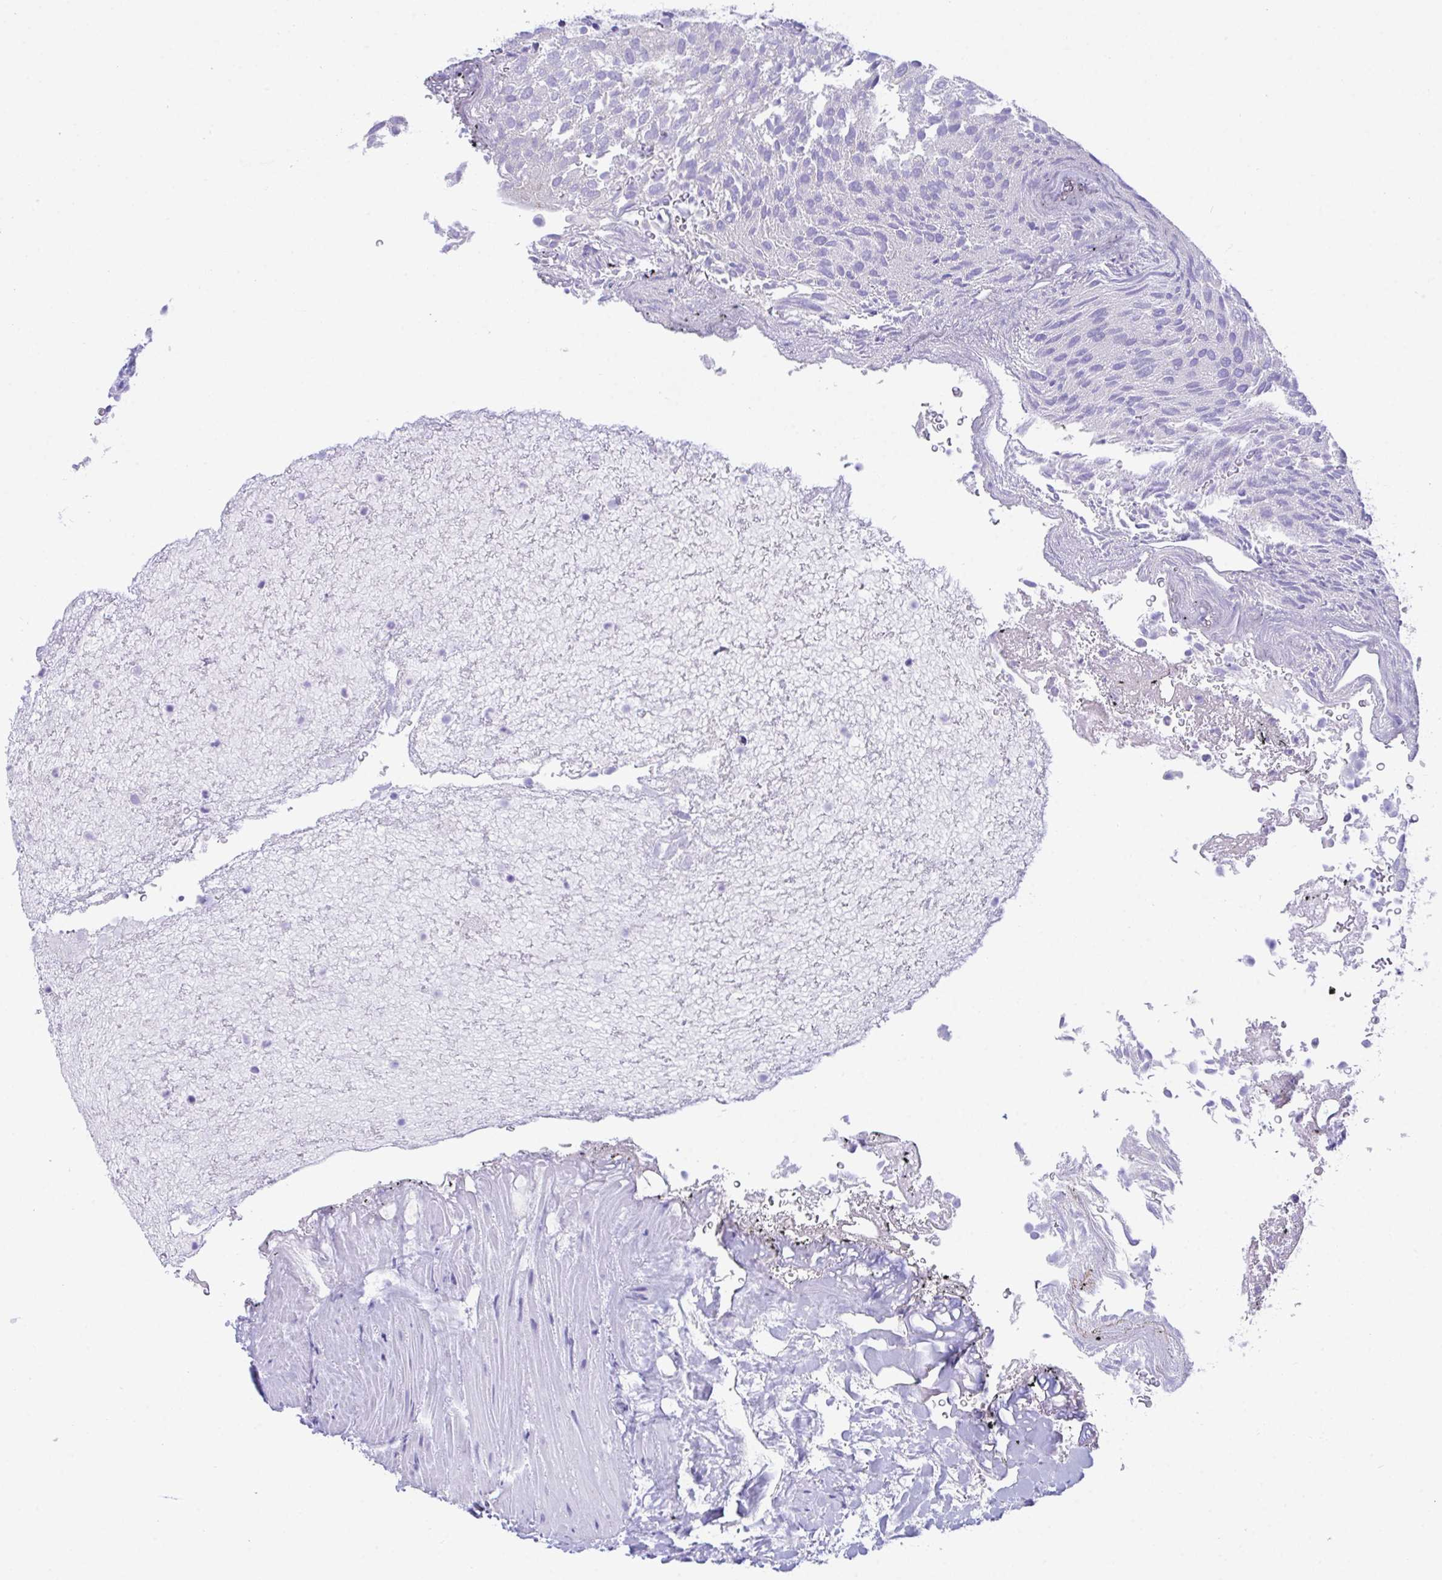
{"staining": {"intensity": "negative", "quantity": "none", "location": "none"}, "tissue": "urothelial cancer", "cell_type": "Tumor cells", "image_type": "cancer", "snomed": [{"axis": "morphology", "description": "Urothelial carcinoma, Low grade"}, {"axis": "topography", "description": "Urinary bladder"}], "caption": "High magnification brightfield microscopy of low-grade urothelial carcinoma stained with DAB (3,3'-diaminobenzidine) (brown) and counterstained with hematoxylin (blue): tumor cells show no significant staining.", "gene": "TMEM106B", "patient": {"sex": "male", "age": 78}}